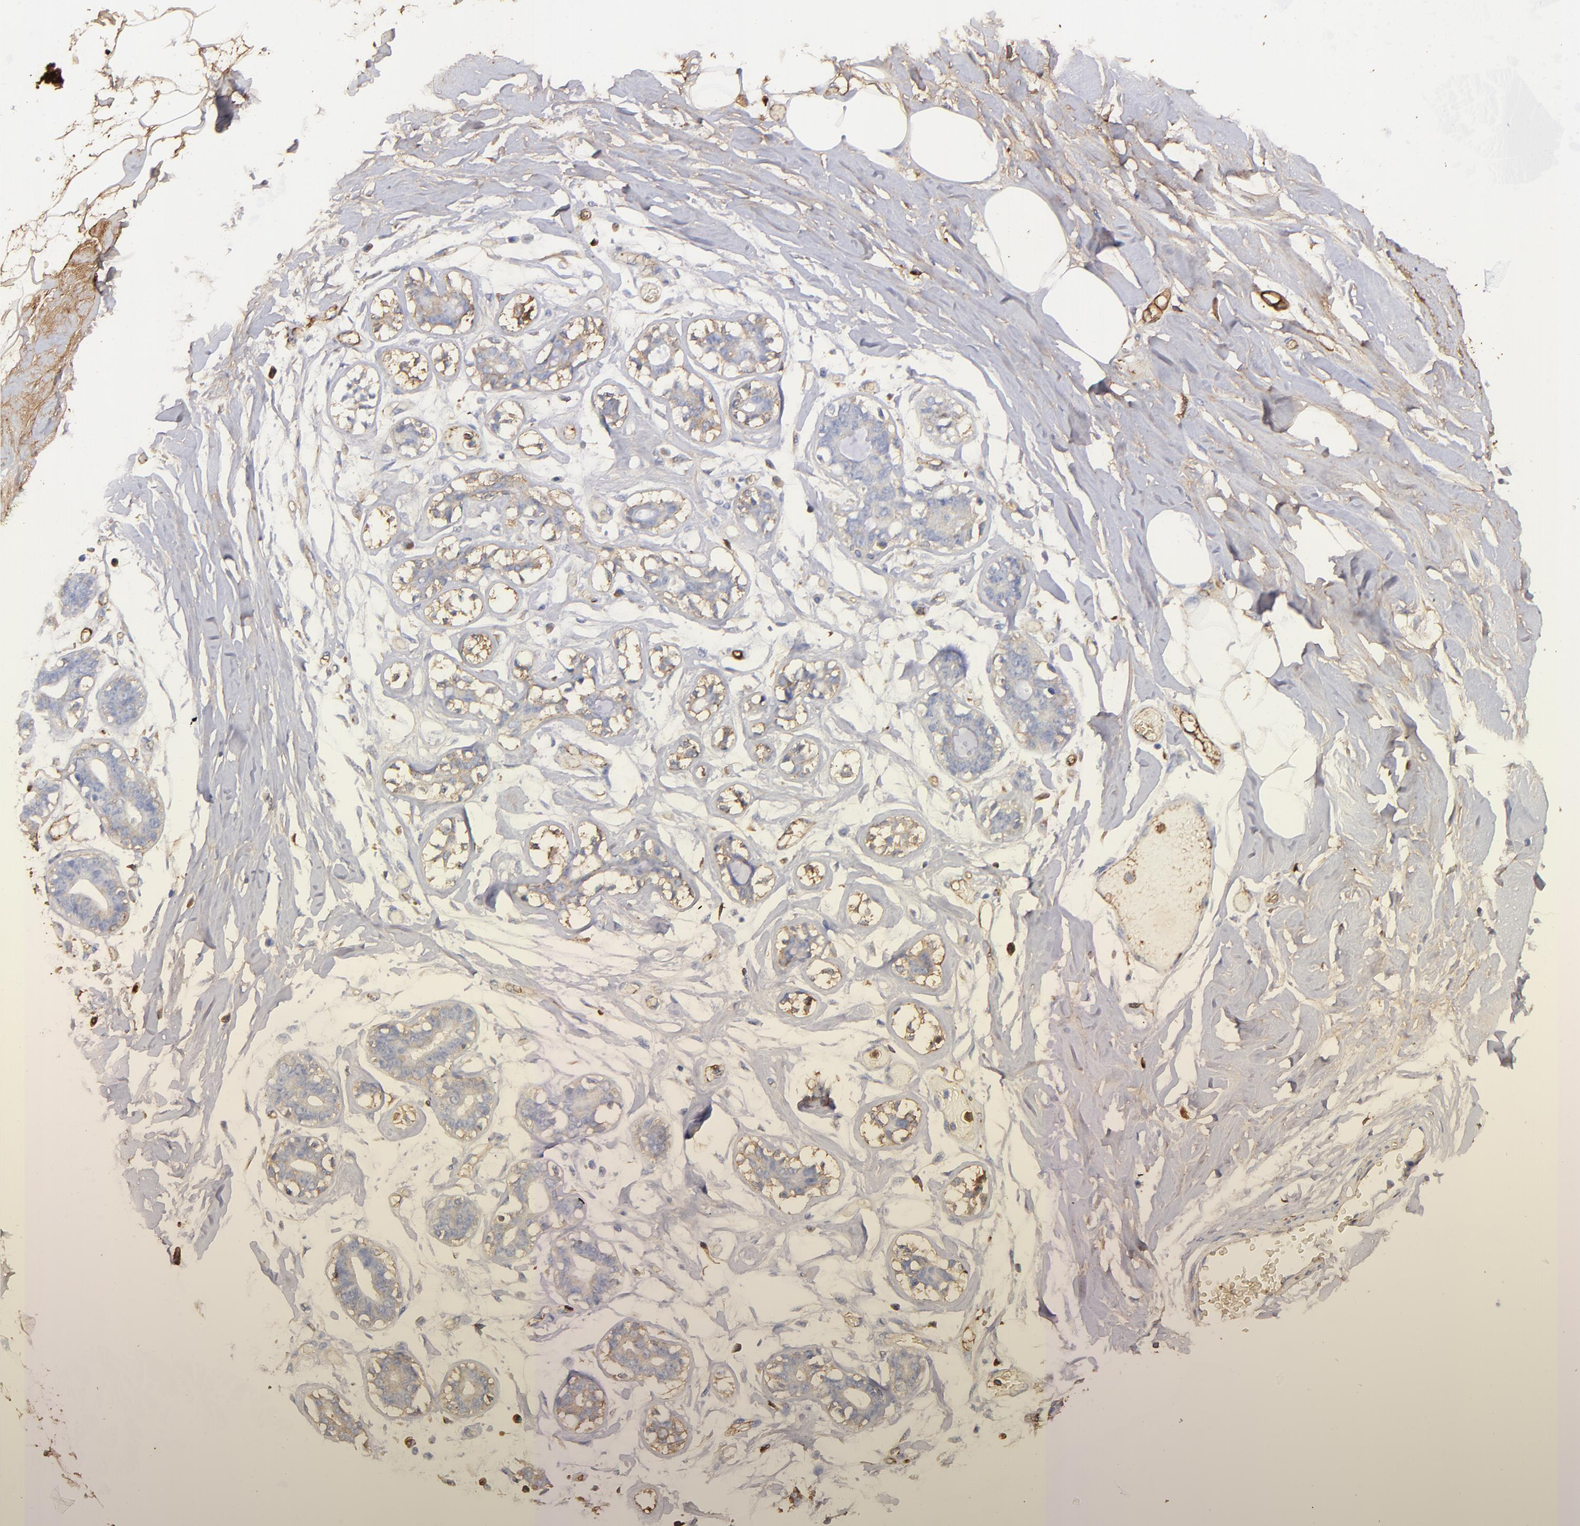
{"staining": {"intensity": "negative", "quantity": "none", "location": "none"}, "tissue": "breast", "cell_type": "Adipocytes", "image_type": "normal", "snomed": [{"axis": "morphology", "description": "Normal tissue, NOS"}, {"axis": "morphology", "description": "Fibrosis, NOS"}, {"axis": "topography", "description": "Breast"}], "caption": "Breast was stained to show a protein in brown. There is no significant positivity in adipocytes. Brightfield microscopy of immunohistochemistry stained with DAB (3,3'-diaminobenzidine) (brown) and hematoxylin (blue), captured at high magnification.", "gene": "FGB", "patient": {"sex": "female", "age": 39}}